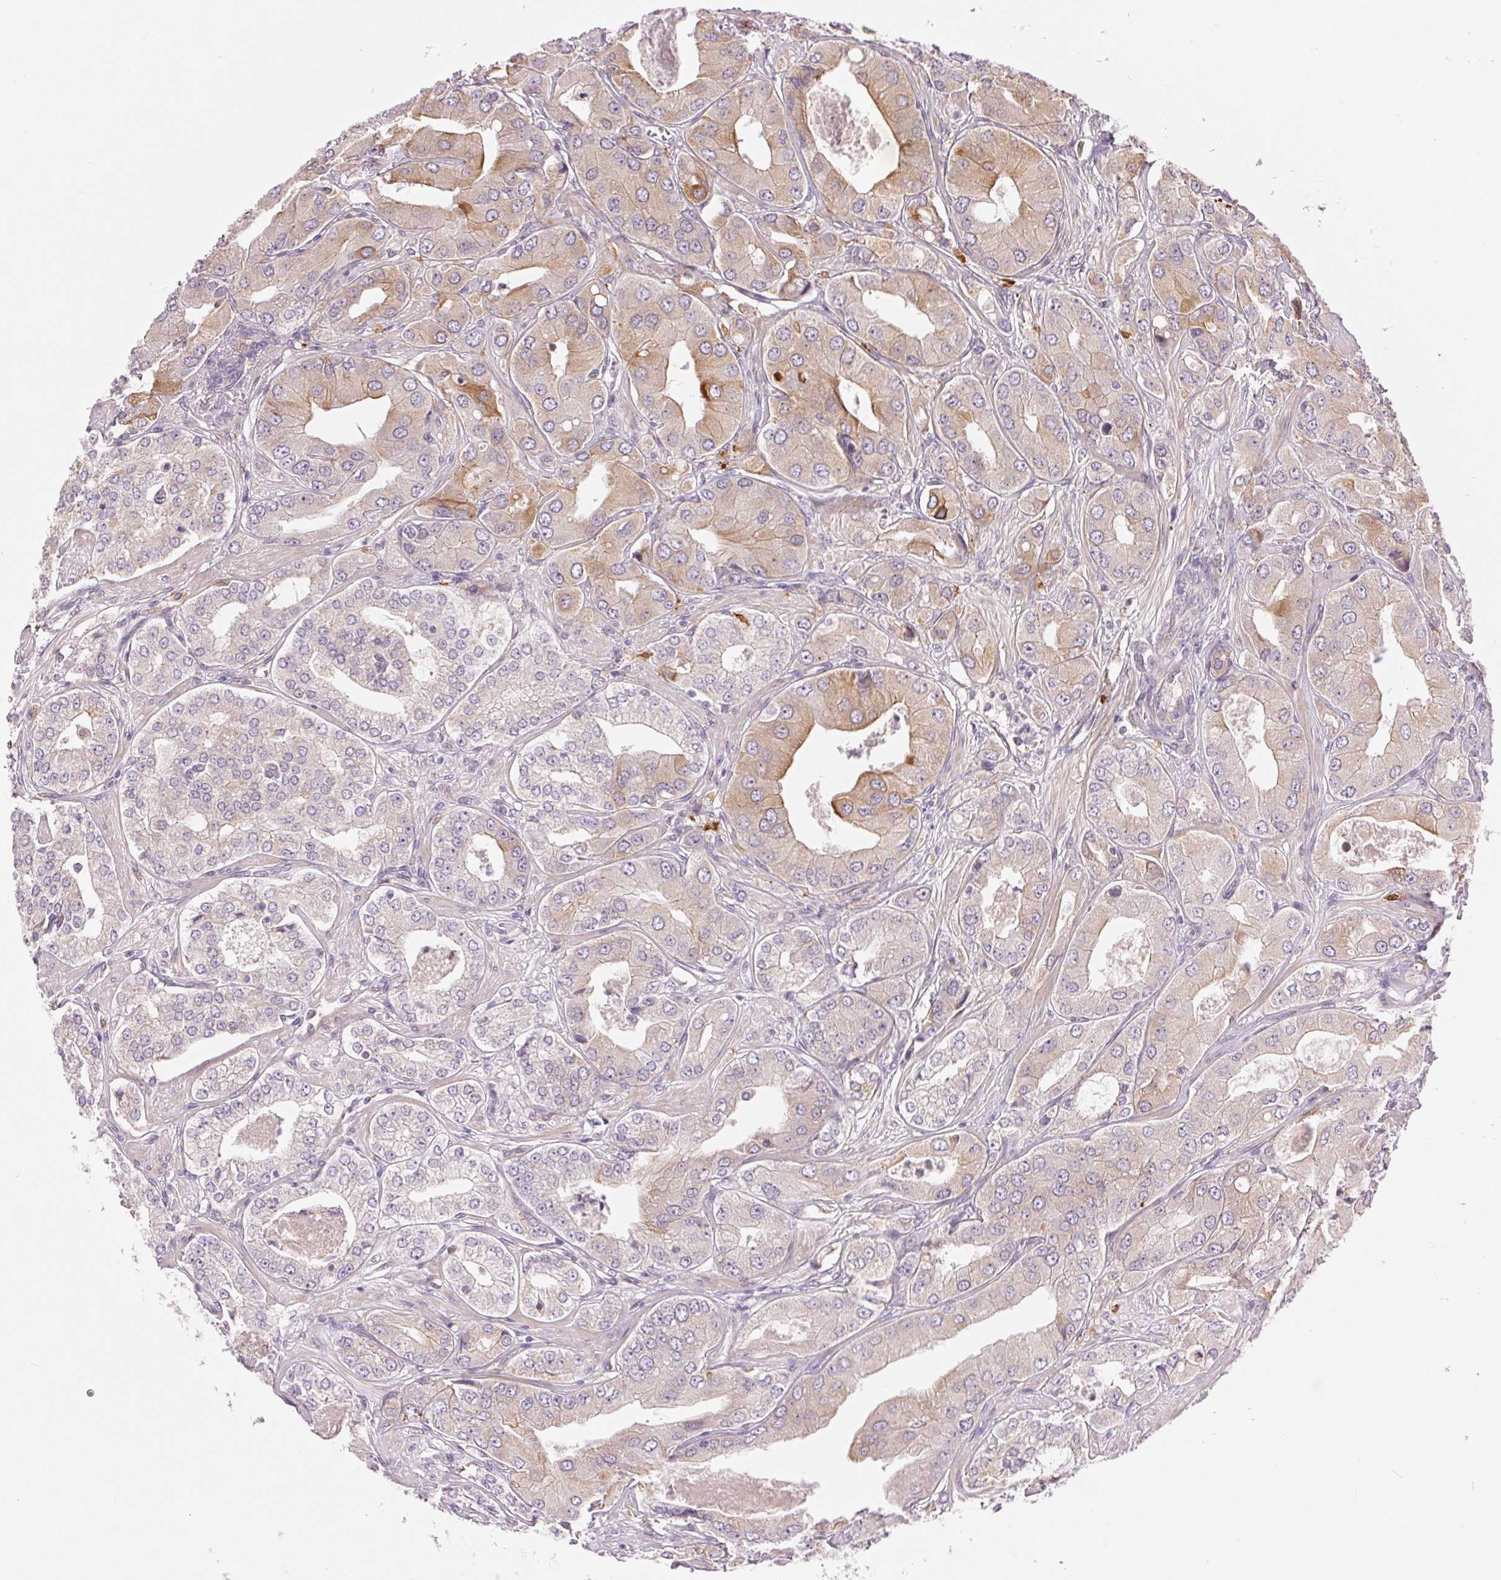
{"staining": {"intensity": "weak", "quantity": "25%-75%", "location": "cytoplasmic/membranous"}, "tissue": "prostate cancer", "cell_type": "Tumor cells", "image_type": "cancer", "snomed": [{"axis": "morphology", "description": "Adenocarcinoma, Low grade"}, {"axis": "topography", "description": "Prostate"}], "caption": "Prostate cancer (low-grade adenocarcinoma) stained with a brown dye exhibits weak cytoplasmic/membranous positive positivity in about 25%-75% of tumor cells.", "gene": "METTL17", "patient": {"sex": "male", "age": 60}}